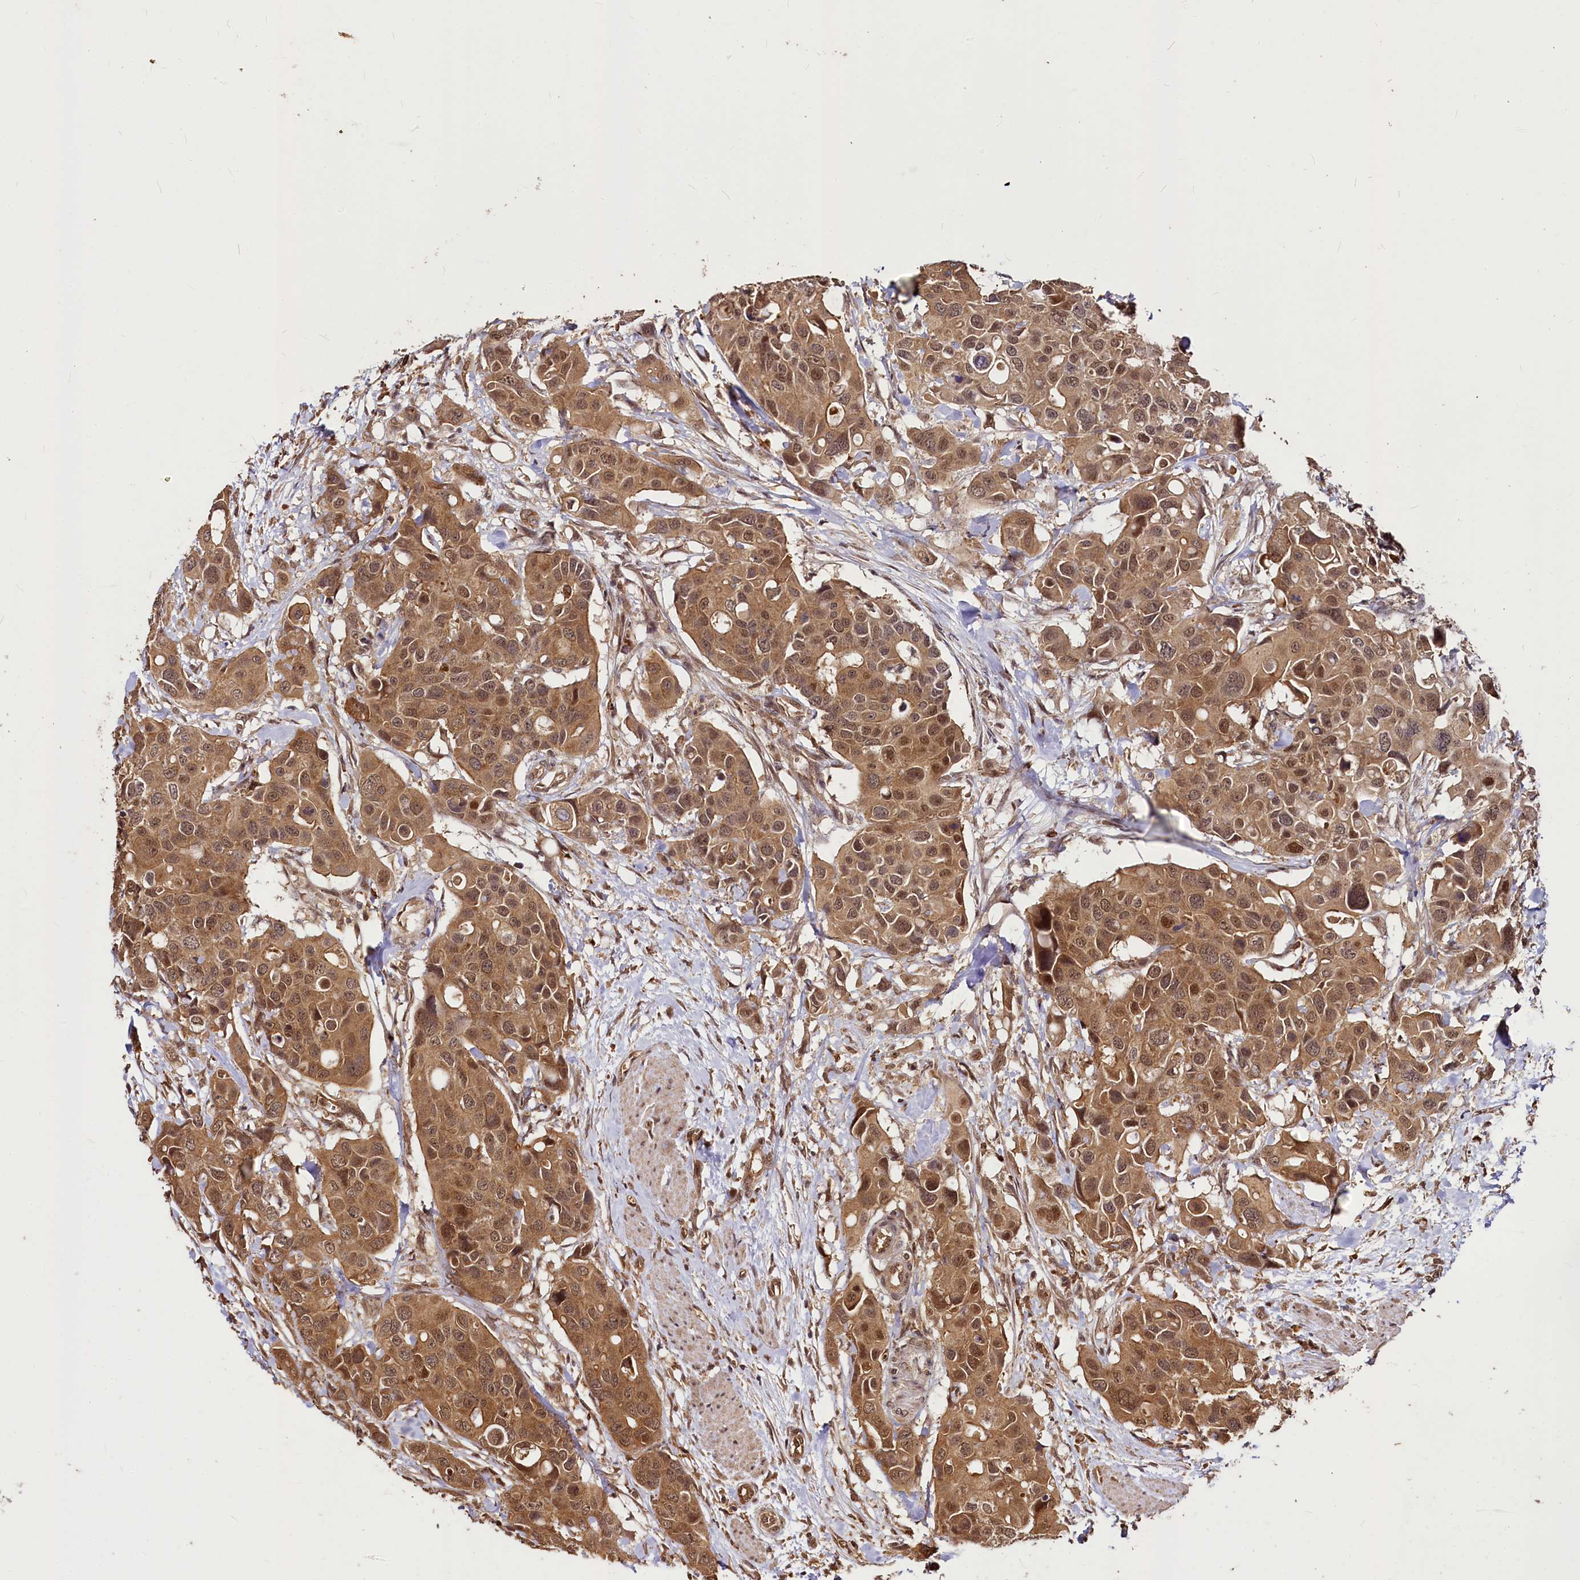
{"staining": {"intensity": "moderate", "quantity": ">75%", "location": "cytoplasmic/membranous,nuclear"}, "tissue": "colorectal cancer", "cell_type": "Tumor cells", "image_type": "cancer", "snomed": [{"axis": "morphology", "description": "Adenocarcinoma, NOS"}, {"axis": "topography", "description": "Colon"}], "caption": "Immunohistochemical staining of human adenocarcinoma (colorectal) demonstrates medium levels of moderate cytoplasmic/membranous and nuclear protein staining in approximately >75% of tumor cells.", "gene": "VPS51", "patient": {"sex": "male", "age": 77}}